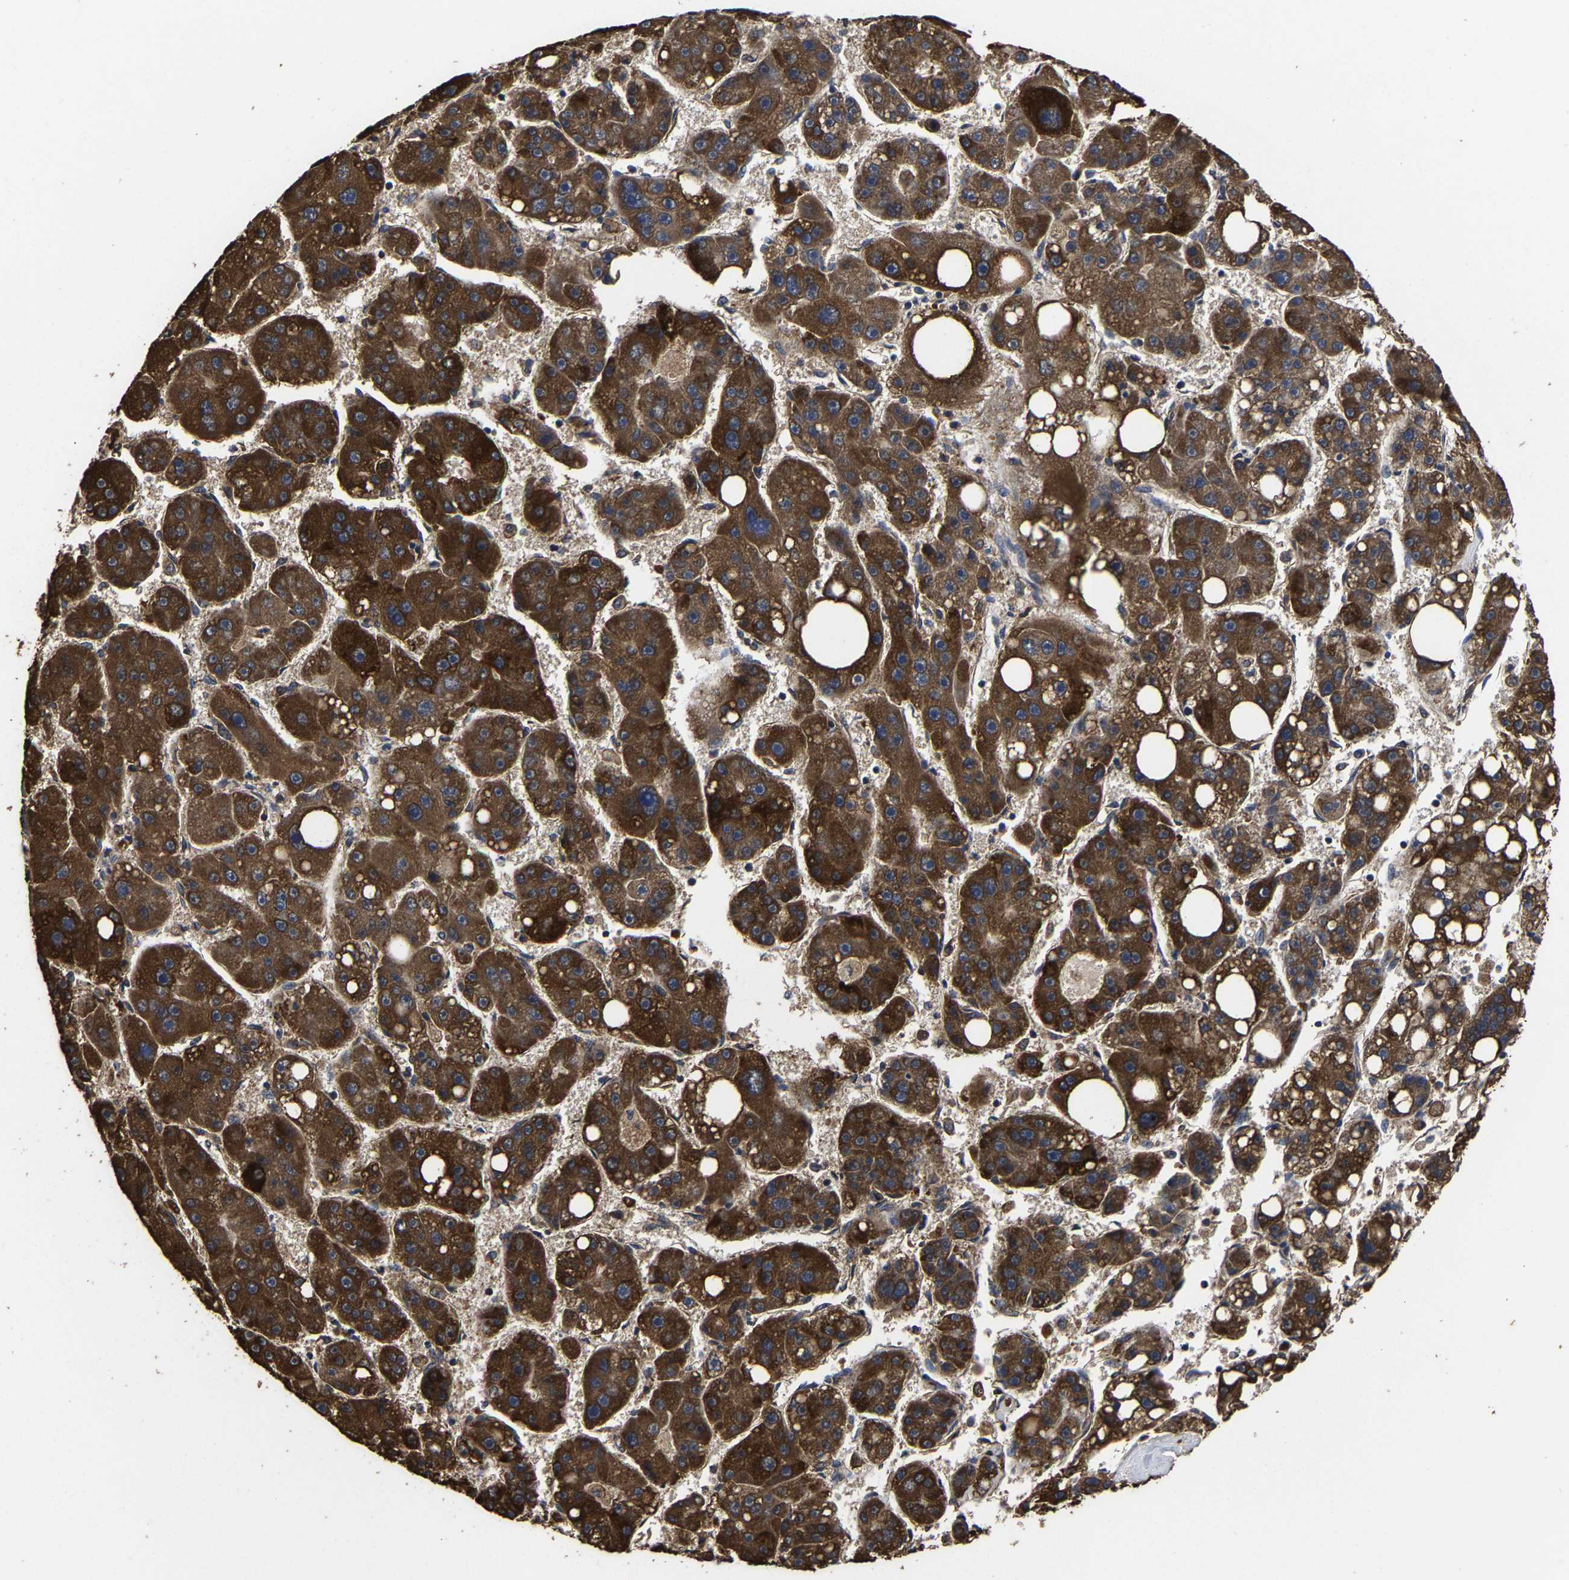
{"staining": {"intensity": "strong", "quantity": ">75%", "location": "cytoplasmic/membranous"}, "tissue": "liver cancer", "cell_type": "Tumor cells", "image_type": "cancer", "snomed": [{"axis": "morphology", "description": "Carcinoma, Hepatocellular, NOS"}, {"axis": "topography", "description": "Liver"}], "caption": "Immunohistochemistry photomicrograph of human liver cancer (hepatocellular carcinoma) stained for a protein (brown), which displays high levels of strong cytoplasmic/membranous expression in about >75% of tumor cells.", "gene": "ITCH", "patient": {"sex": "female", "age": 61}}